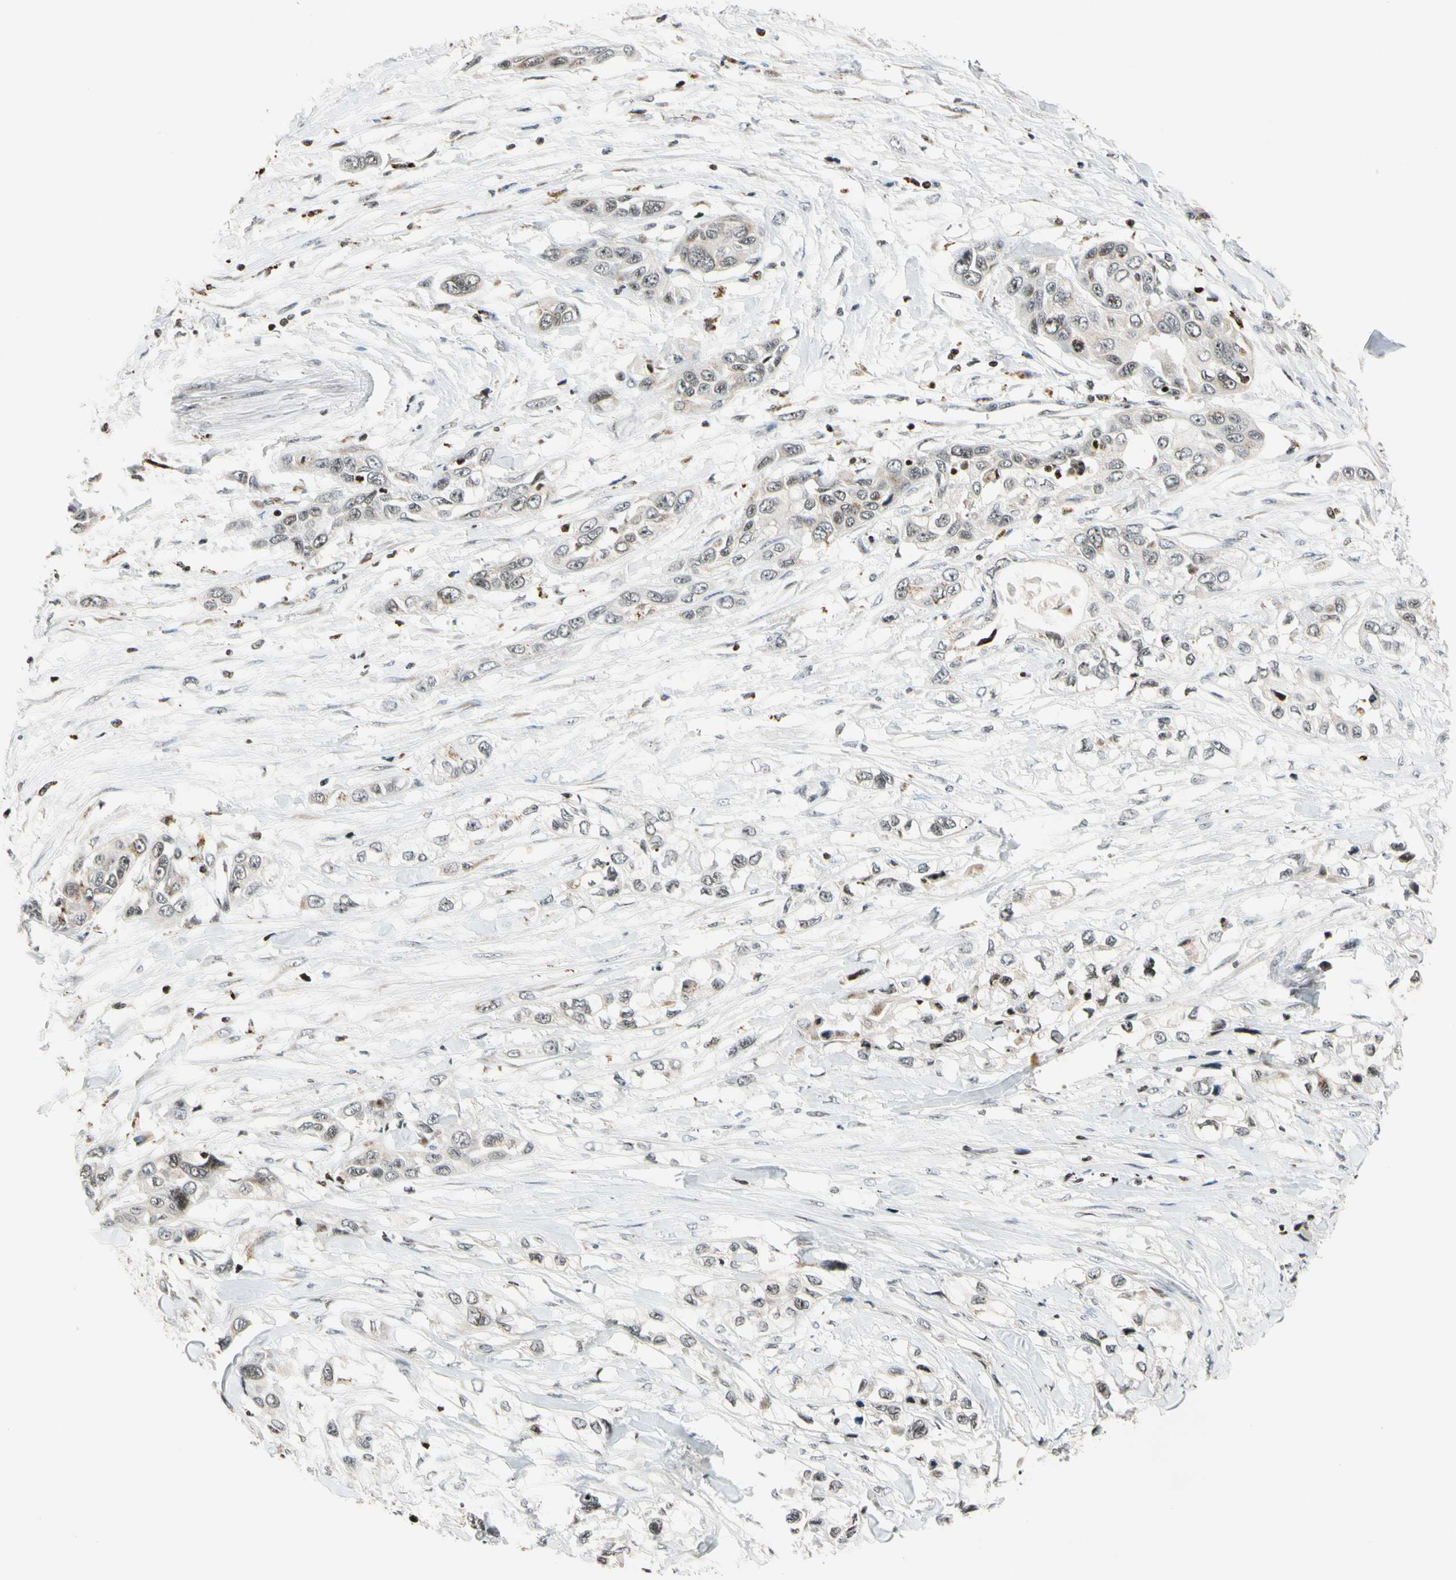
{"staining": {"intensity": "weak", "quantity": "25%-75%", "location": "cytoplasmic/membranous,nuclear"}, "tissue": "pancreatic cancer", "cell_type": "Tumor cells", "image_type": "cancer", "snomed": [{"axis": "morphology", "description": "Adenocarcinoma, NOS"}, {"axis": "topography", "description": "Pancreas"}], "caption": "Human pancreatic cancer (adenocarcinoma) stained with a protein marker shows weak staining in tumor cells.", "gene": "CDK7", "patient": {"sex": "female", "age": 70}}